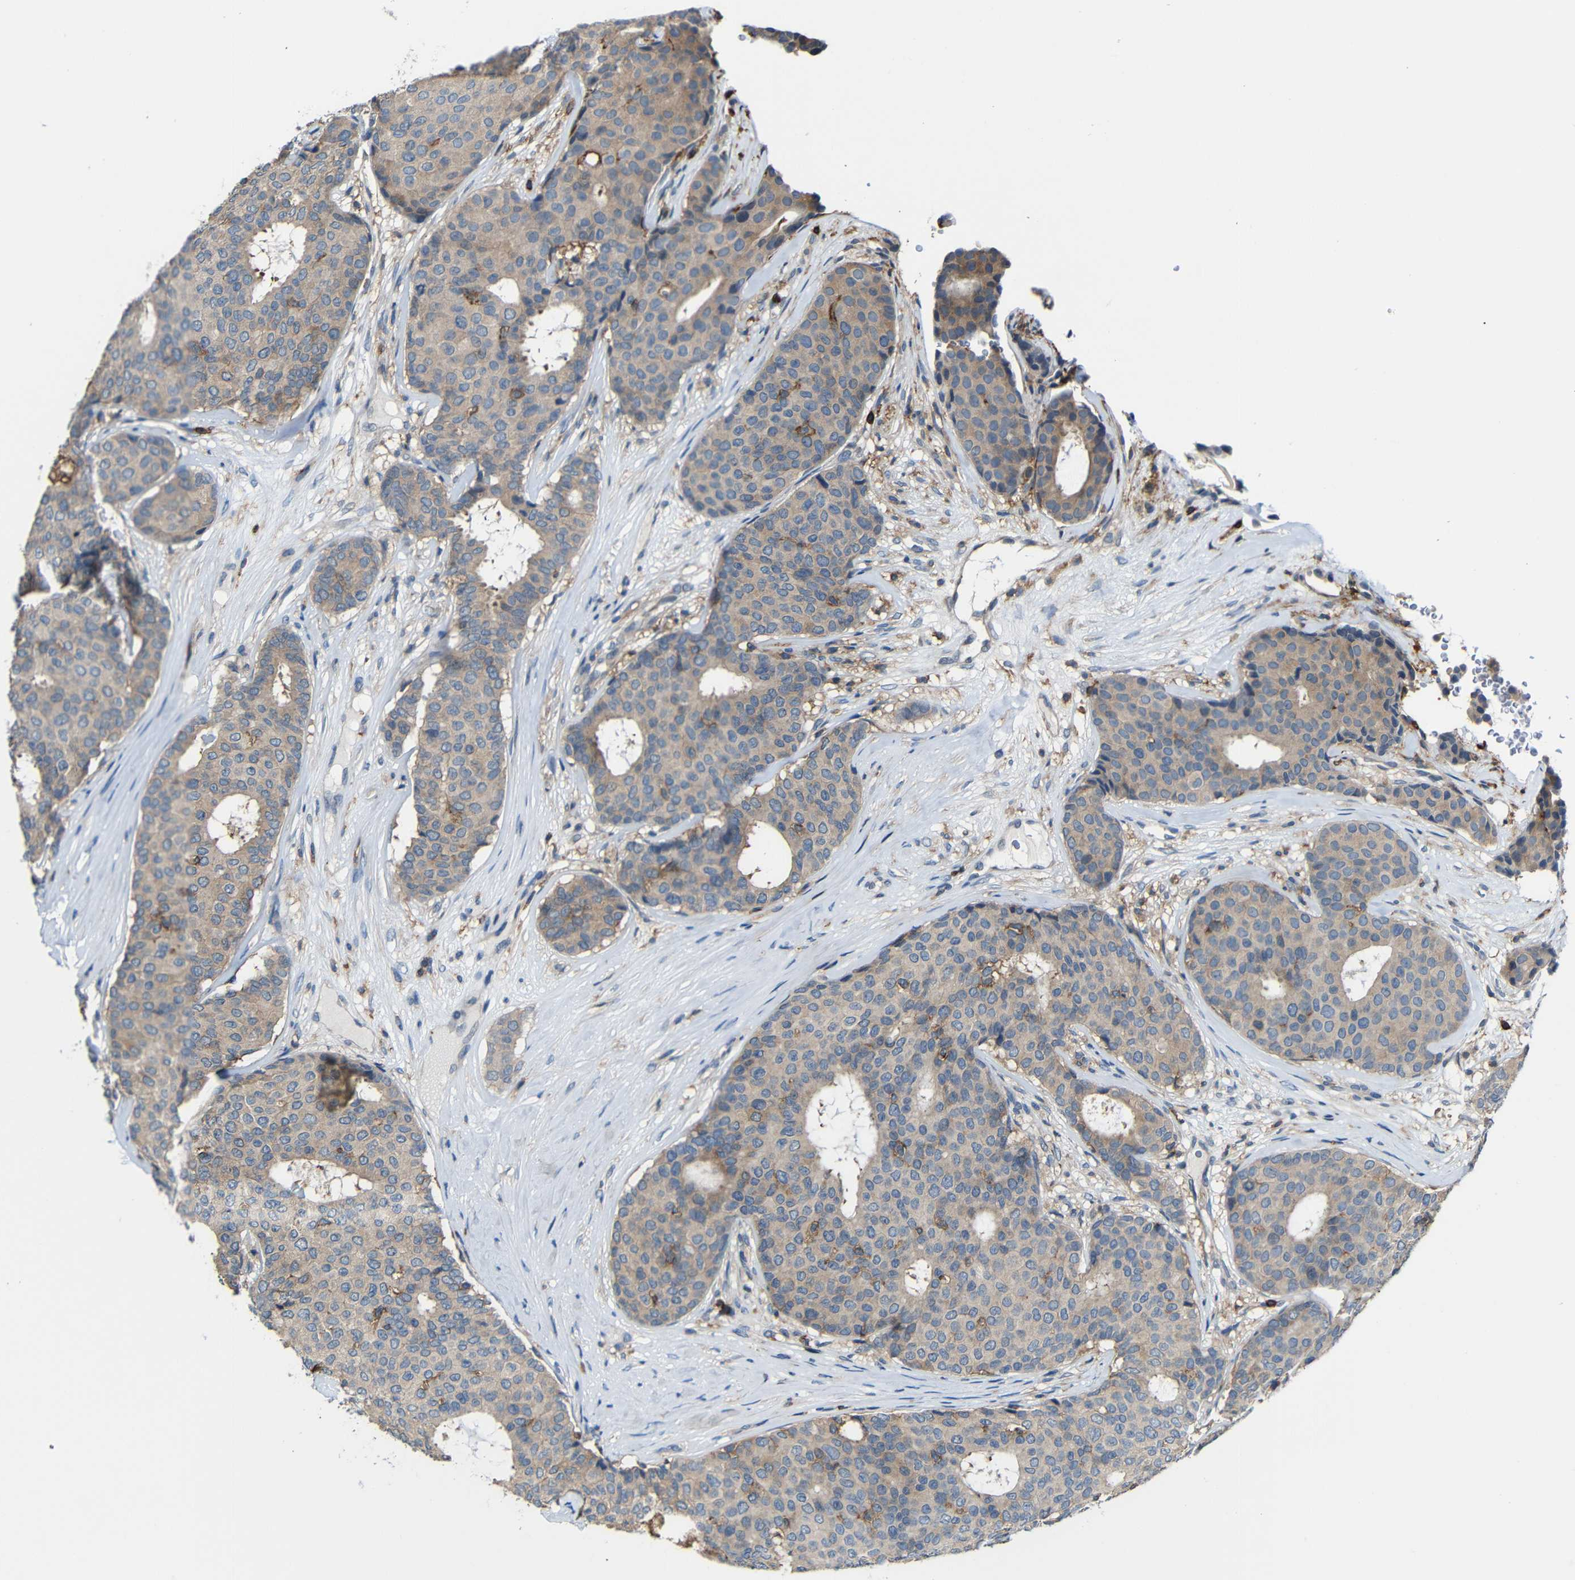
{"staining": {"intensity": "moderate", "quantity": ">75%", "location": "cytoplasmic/membranous"}, "tissue": "breast cancer", "cell_type": "Tumor cells", "image_type": "cancer", "snomed": [{"axis": "morphology", "description": "Duct carcinoma"}, {"axis": "topography", "description": "Breast"}], "caption": "A brown stain labels moderate cytoplasmic/membranous positivity of a protein in breast cancer (intraductal carcinoma) tumor cells. Using DAB (3,3'-diaminobenzidine) (brown) and hematoxylin (blue) stains, captured at high magnification using brightfield microscopy.", "gene": "P2RY12", "patient": {"sex": "female", "age": 75}}